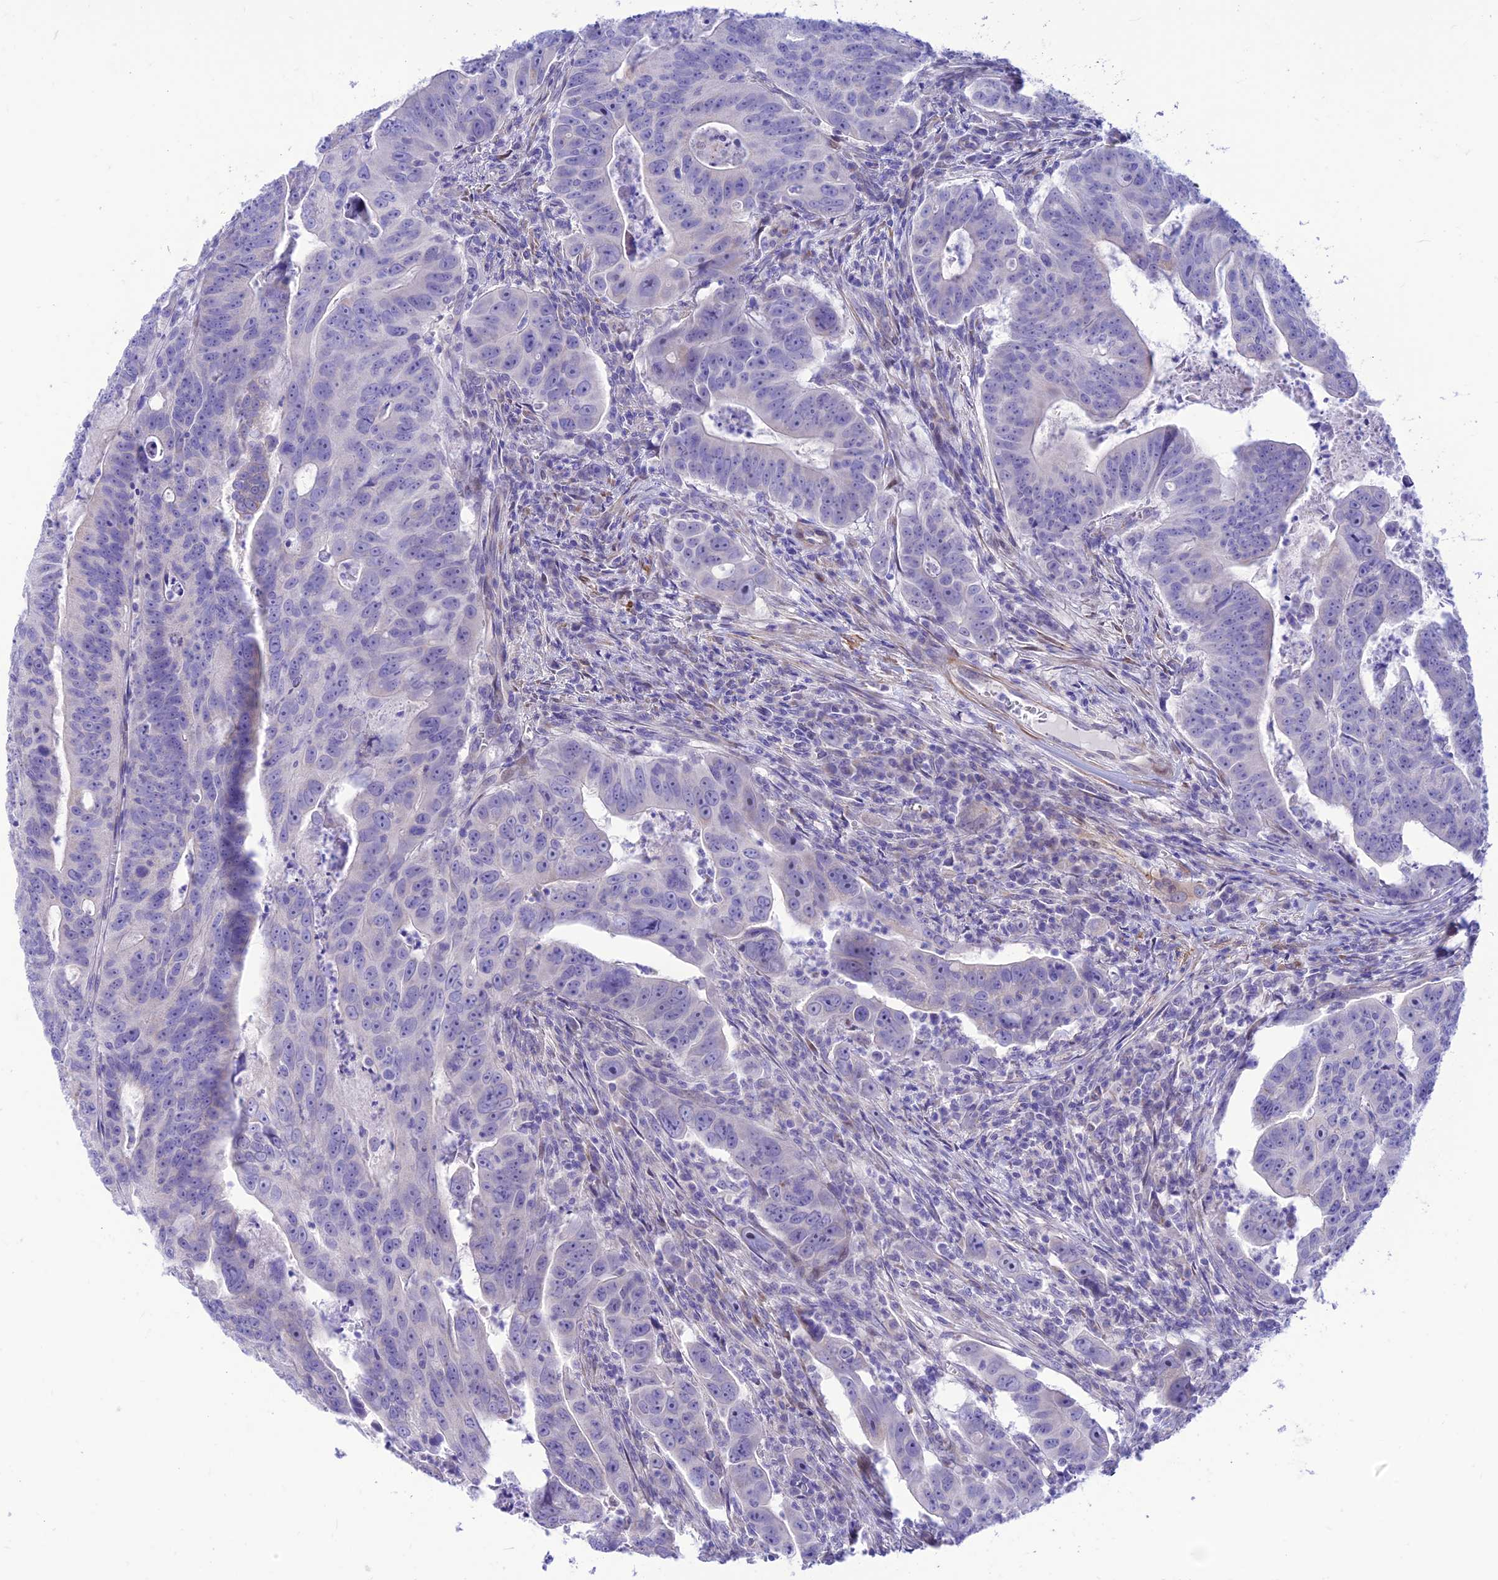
{"staining": {"intensity": "negative", "quantity": "none", "location": "none"}, "tissue": "colorectal cancer", "cell_type": "Tumor cells", "image_type": "cancer", "snomed": [{"axis": "morphology", "description": "Adenocarcinoma, NOS"}, {"axis": "topography", "description": "Rectum"}], "caption": "Tumor cells are negative for brown protein staining in adenocarcinoma (colorectal). Nuclei are stained in blue.", "gene": "FAM186B", "patient": {"sex": "male", "age": 69}}